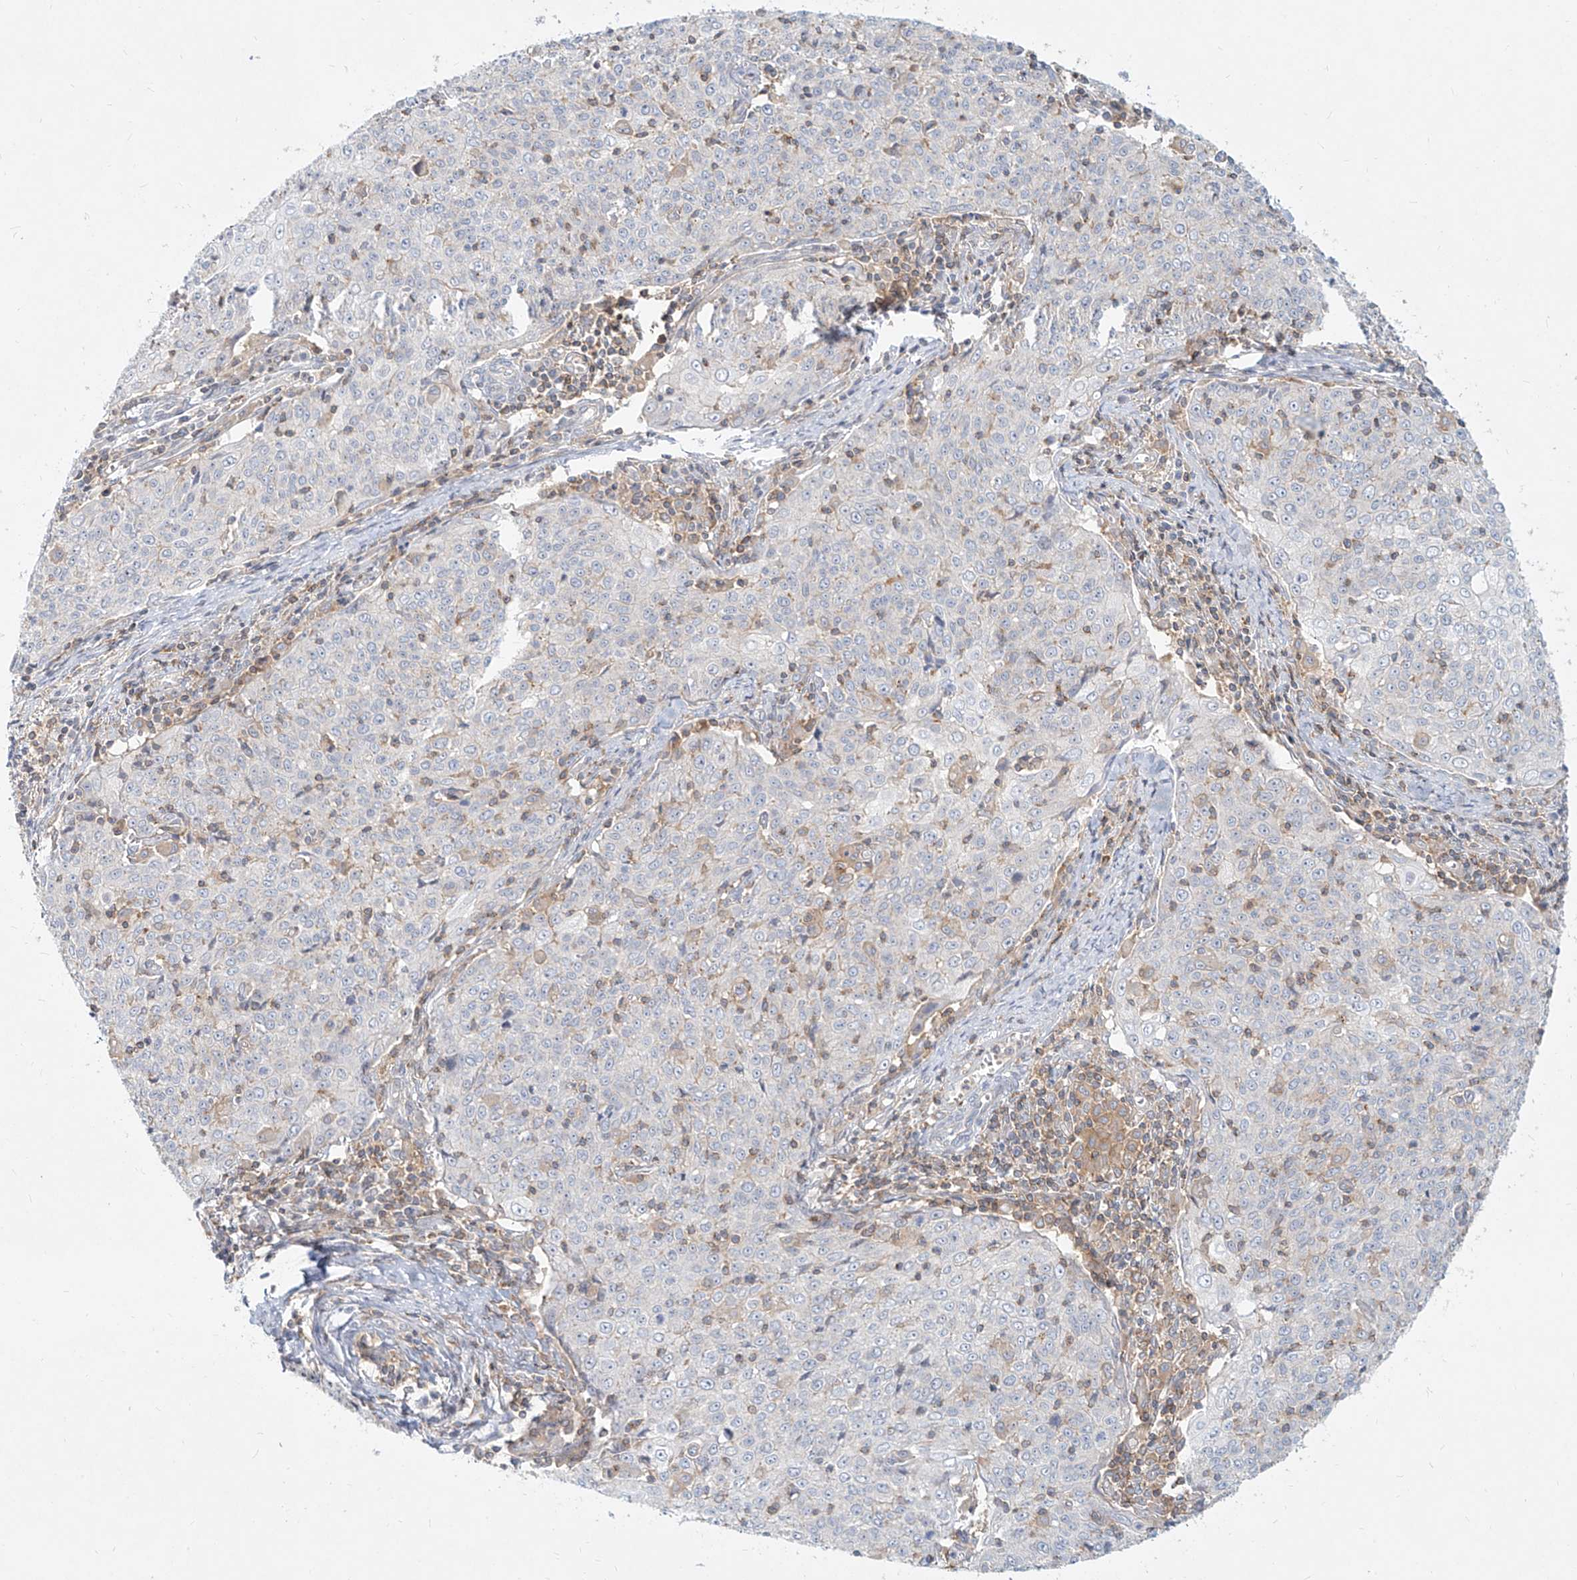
{"staining": {"intensity": "negative", "quantity": "none", "location": "none"}, "tissue": "cervical cancer", "cell_type": "Tumor cells", "image_type": "cancer", "snomed": [{"axis": "morphology", "description": "Squamous cell carcinoma, NOS"}, {"axis": "topography", "description": "Cervix"}], "caption": "The image shows no significant staining in tumor cells of cervical squamous cell carcinoma.", "gene": "SLC2A12", "patient": {"sex": "female", "age": 48}}